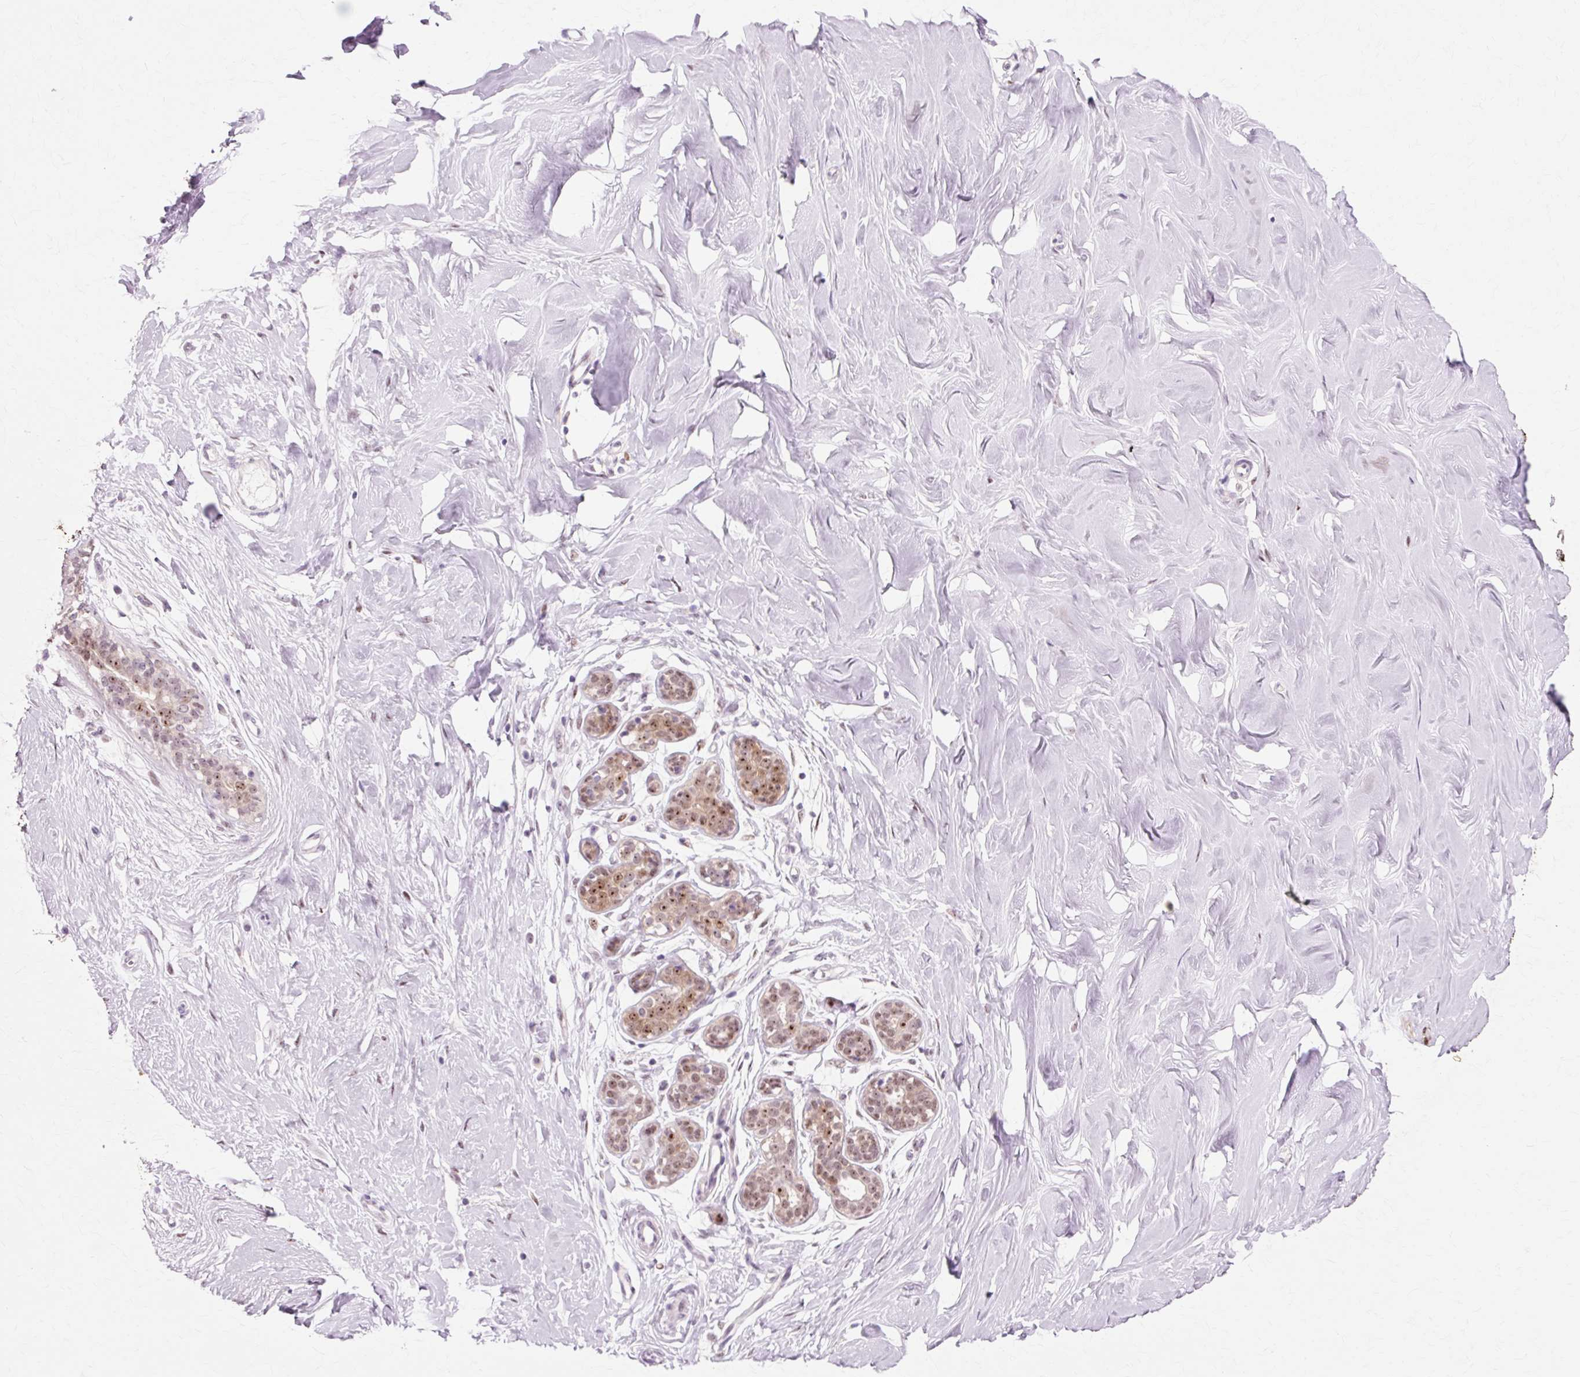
{"staining": {"intensity": "negative", "quantity": "none", "location": "none"}, "tissue": "breast", "cell_type": "Adipocytes", "image_type": "normal", "snomed": [{"axis": "morphology", "description": "Normal tissue, NOS"}, {"axis": "topography", "description": "Breast"}], "caption": "The image demonstrates no significant positivity in adipocytes of breast. (DAB (3,3'-diaminobenzidine) immunohistochemistry, high magnification).", "gene": "MACROD2", "patient": {"sex": "female", "age": 27}}